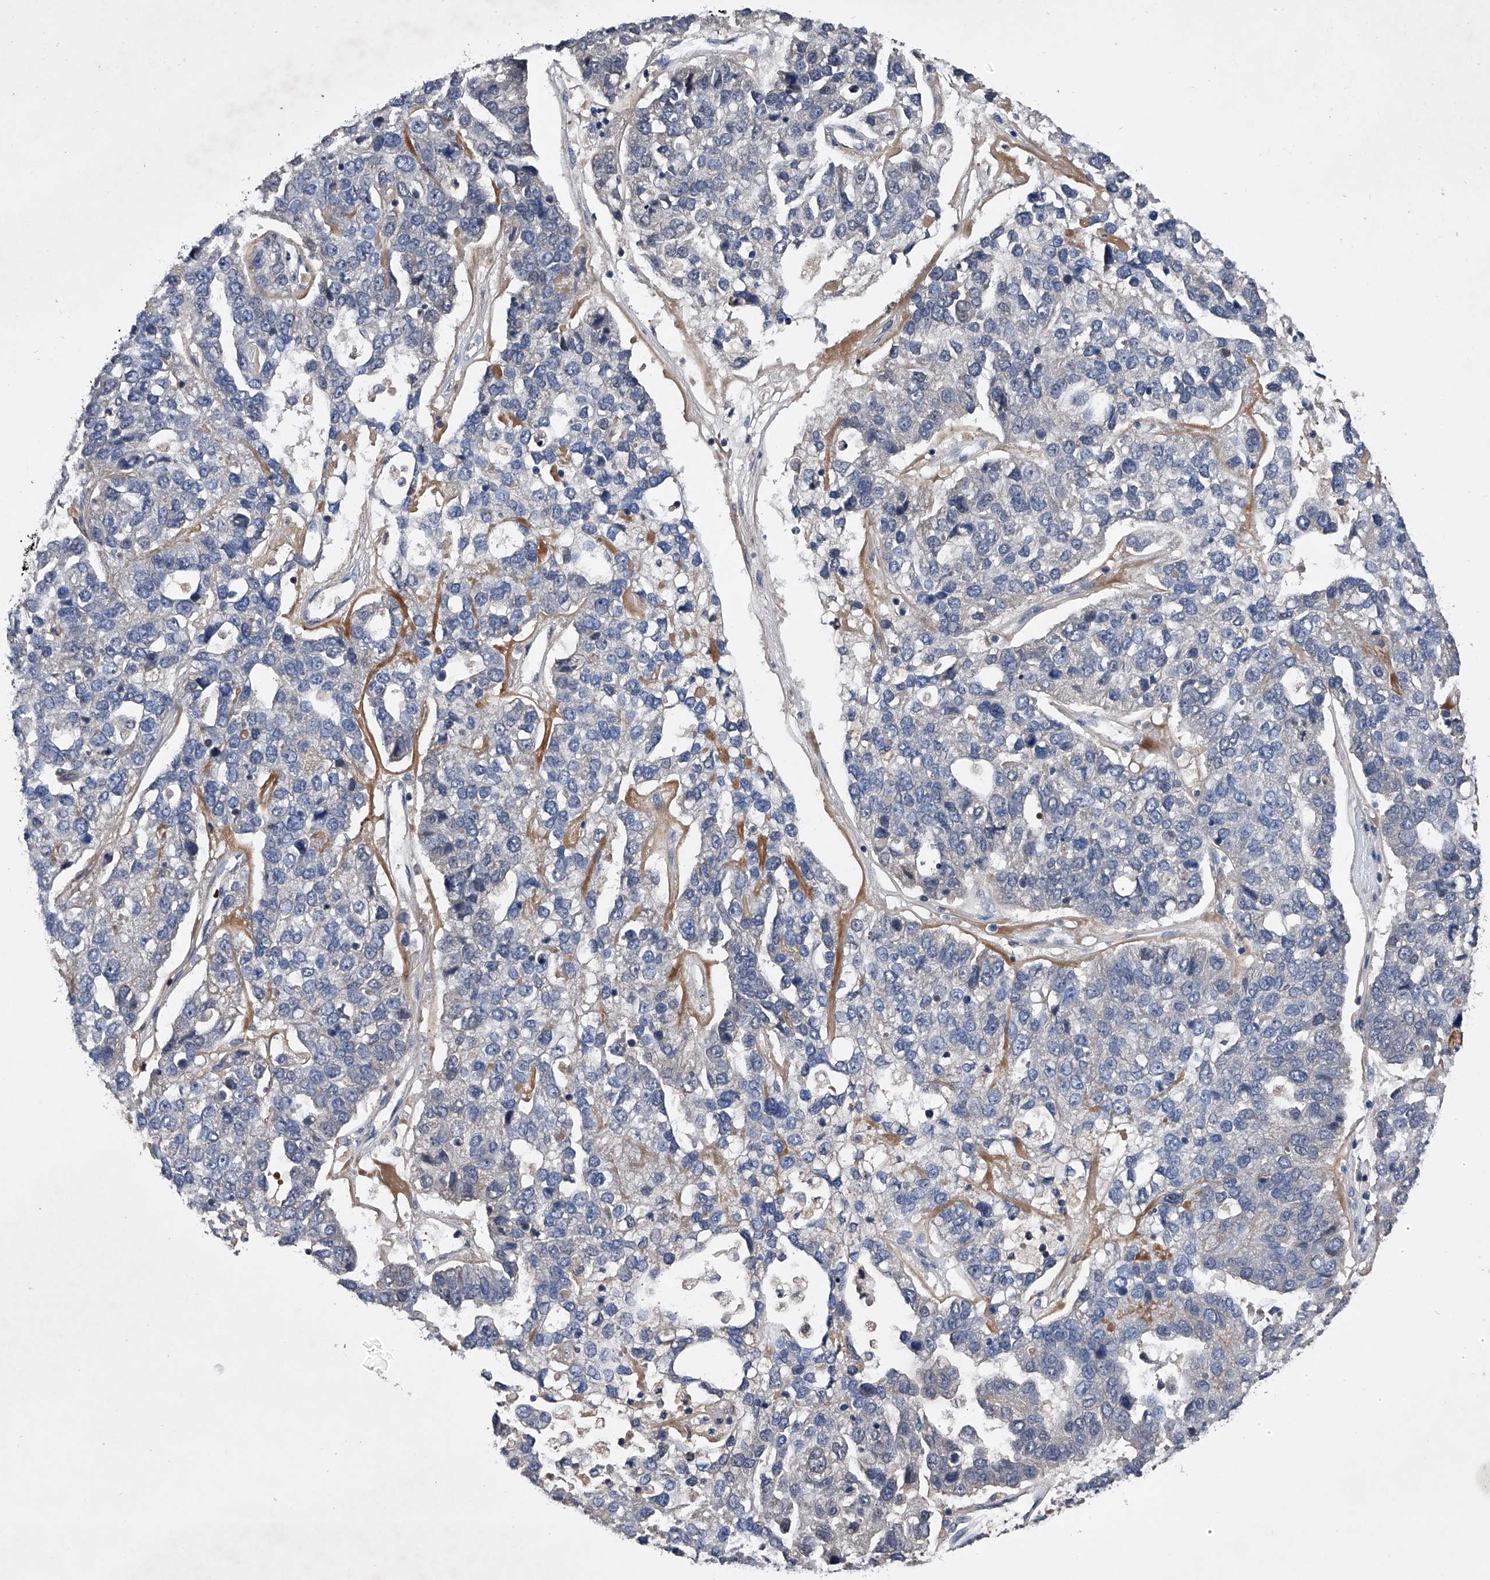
{"staining": {"intensity": "negative", "quantity": "none", "location": "none"}, "tissue": "pancreatic cancer", "cell_type": "Tumor cells", "image_type": "cancer", "snomed": [{"axis": "morphology", "description": "Adenocarcinoma, NOS"}, {"axis": "topography", "description": "Pancreas"}], "caption": "This is an immunohistochemistry (IHC) histopathology image of pancreatic cancer. There is no positivity in tumor cells.", "gene": "ZNF30", "patient": {"sex": "female", "age": 61}}